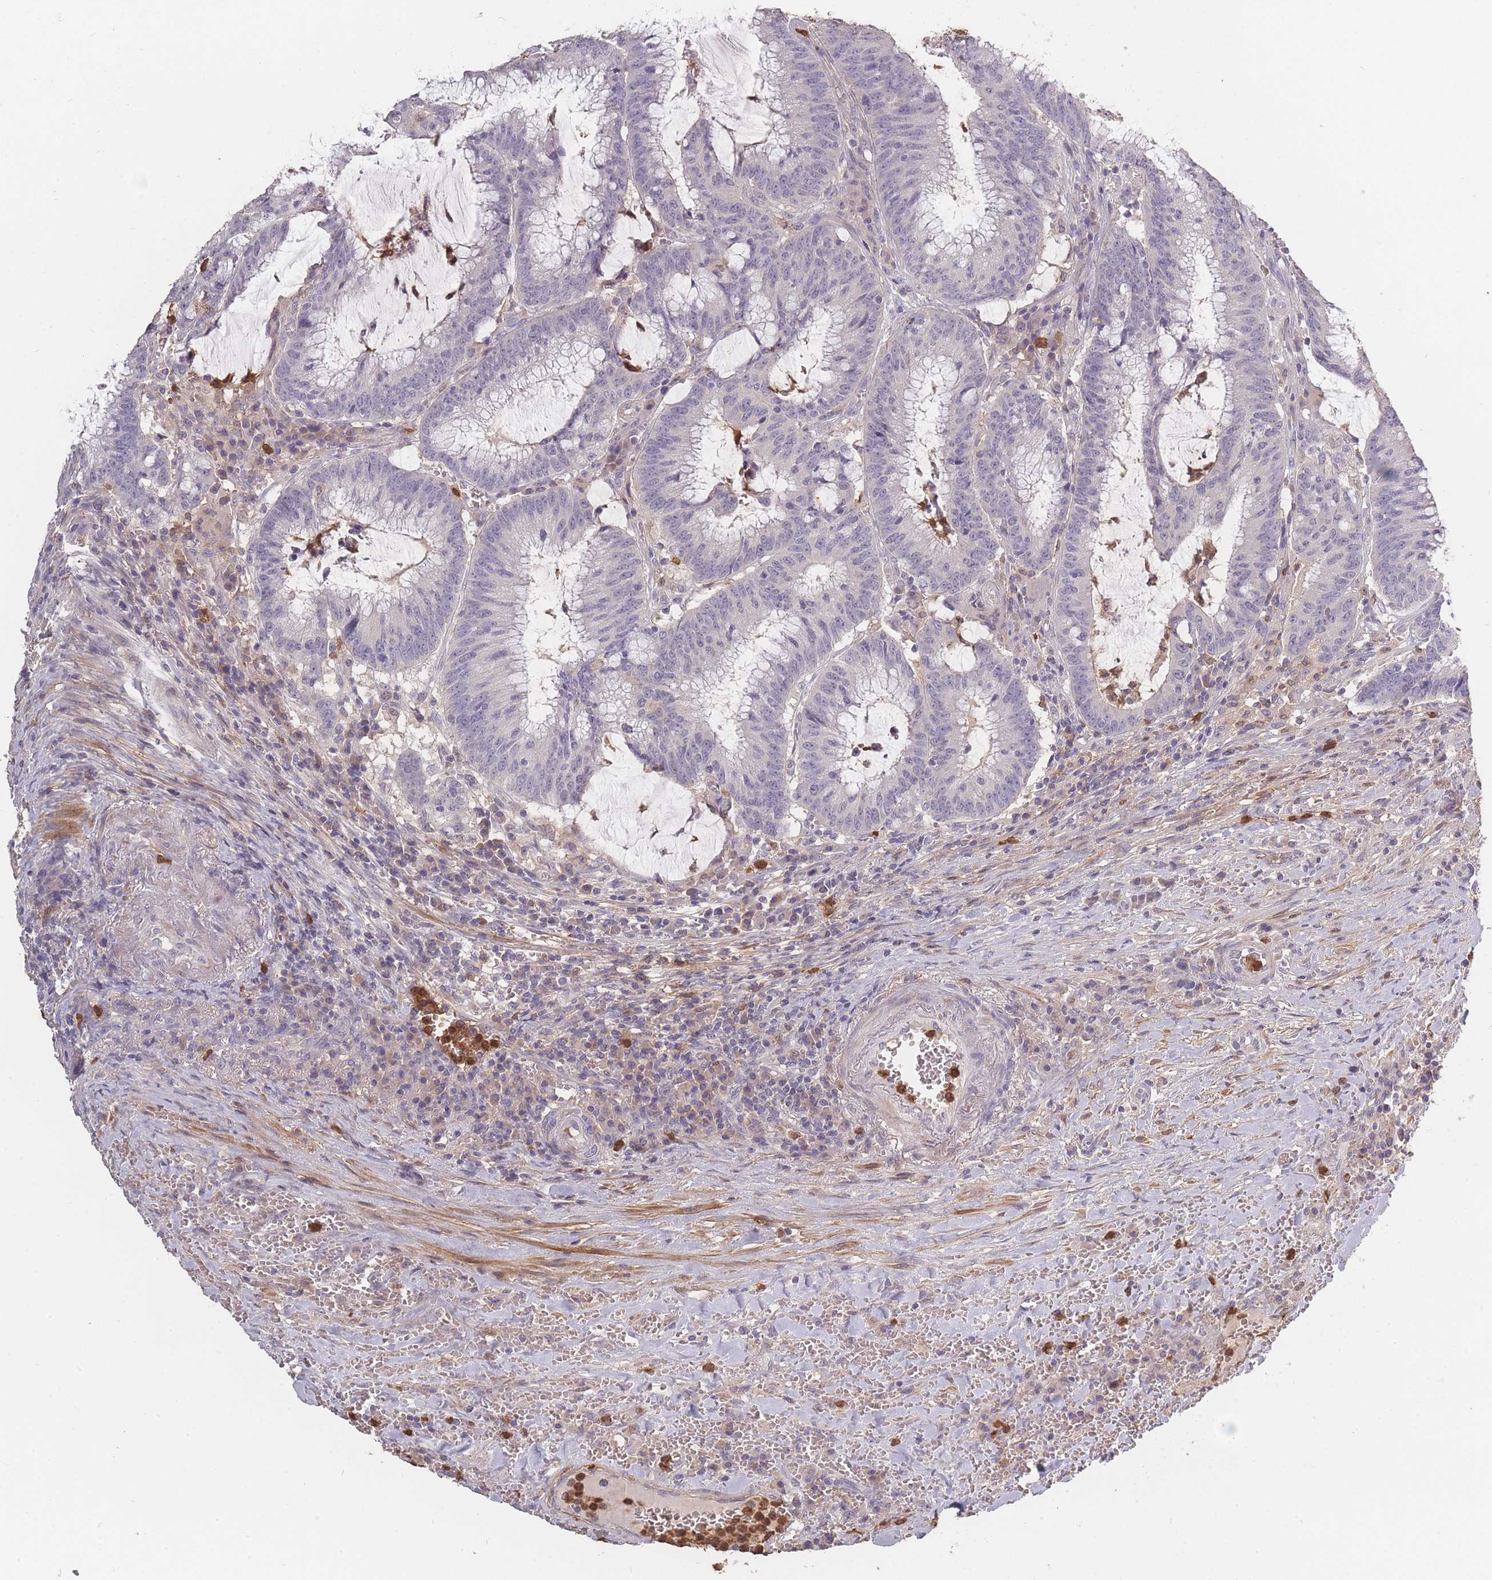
{"staining": {"intensity": "negative", "quantity": "none", "location": "none"}, "tissue": "colorectal cancer", "cell_type": "Tumor cells", "image_type": "cancer", "snomed": [{"axis": "morphology", "description": "Adenocarcinoma, NOS"}, {"axis": "topography", "description": "Rectum"}], "caption": "High power microscopy image of an IHC micrograph of colorectal cancer, revealing no significant staining in tumor cells.", "gene": "BST1", "patient": {"sex": "female", "age": 77}}